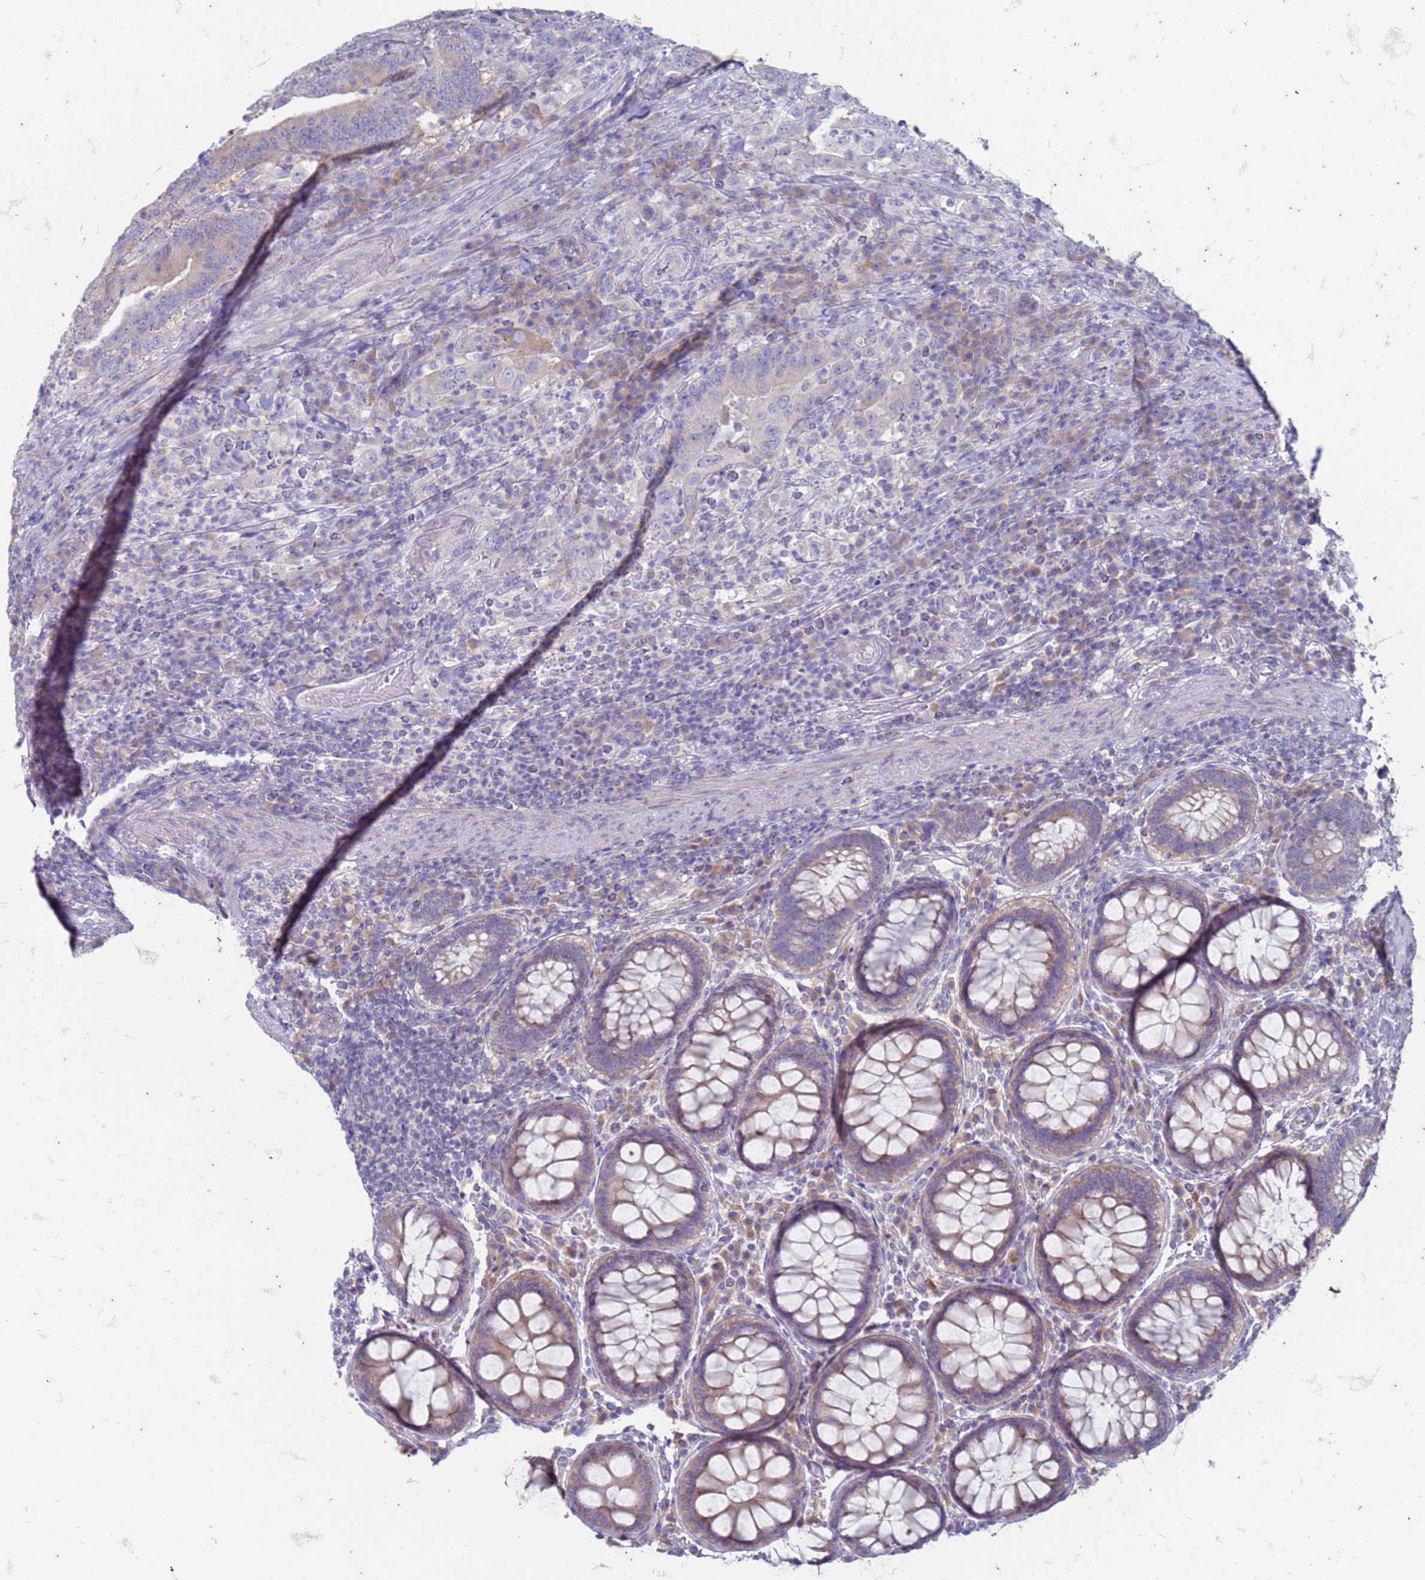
{"staining": {"intensity": "negative", "quantity": "none", "location": "none"}, "tissue": "colorectal cancer", "cell_type": "Tumor cells", "image_type": "cancer", "snomed": [{"axis": "morphology", "description": "Adenocarcinoma, NOS"}, {"axis": "topography", "description": "Colon"}], "caption": "This micrograph is of colorectal adenocarcinoma stained with IHC to label a protein in brown with the nuclei are counter-stained blue. There is no positivity in tumor cells. (DAB (3,3'-diaminobenzidine) immunohistochemistry visualized using brightfield microscopy, high magnification).", "gene": "SUCO", "patient": {"sex": "female", "age": 66}}